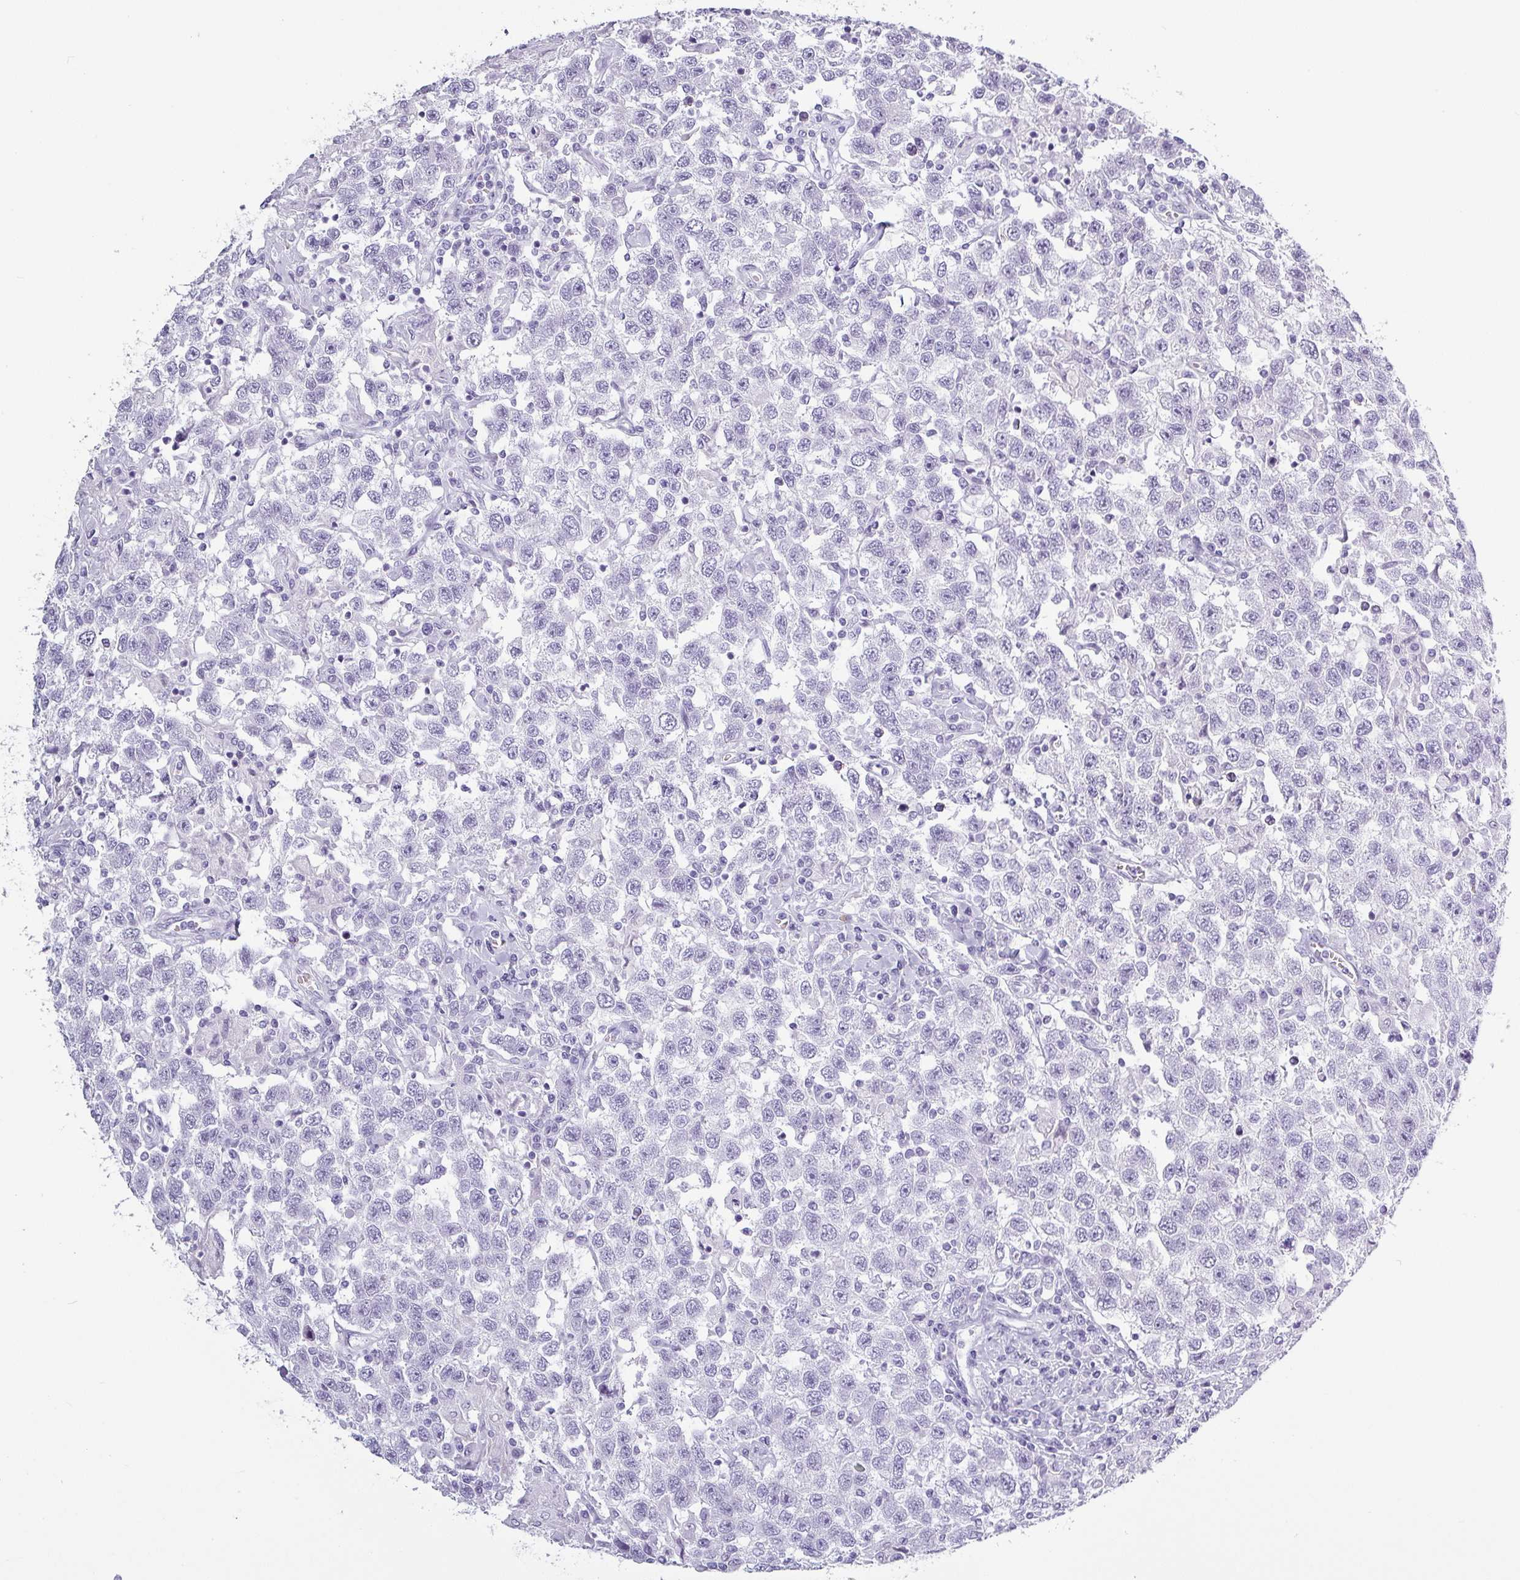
{"staining": {"intensity": "negative", "quantity": "none", "location": "none"}, "tissue": "testis cancer", "cell_type": "Tumor cells", "image_type": "cancer", "snomed": [{"axis": "morphology", "description": "Seminoma, NOS"}, {"axis": "topography", "description": "Testis"}], "caption": "A high-resolution micrograph shows IHC staining of testis seminoma, which reveals no significant positivity in tumor cells.", "gene": "CRYBB2", "patient": {"sex": "male", "age": 41}}